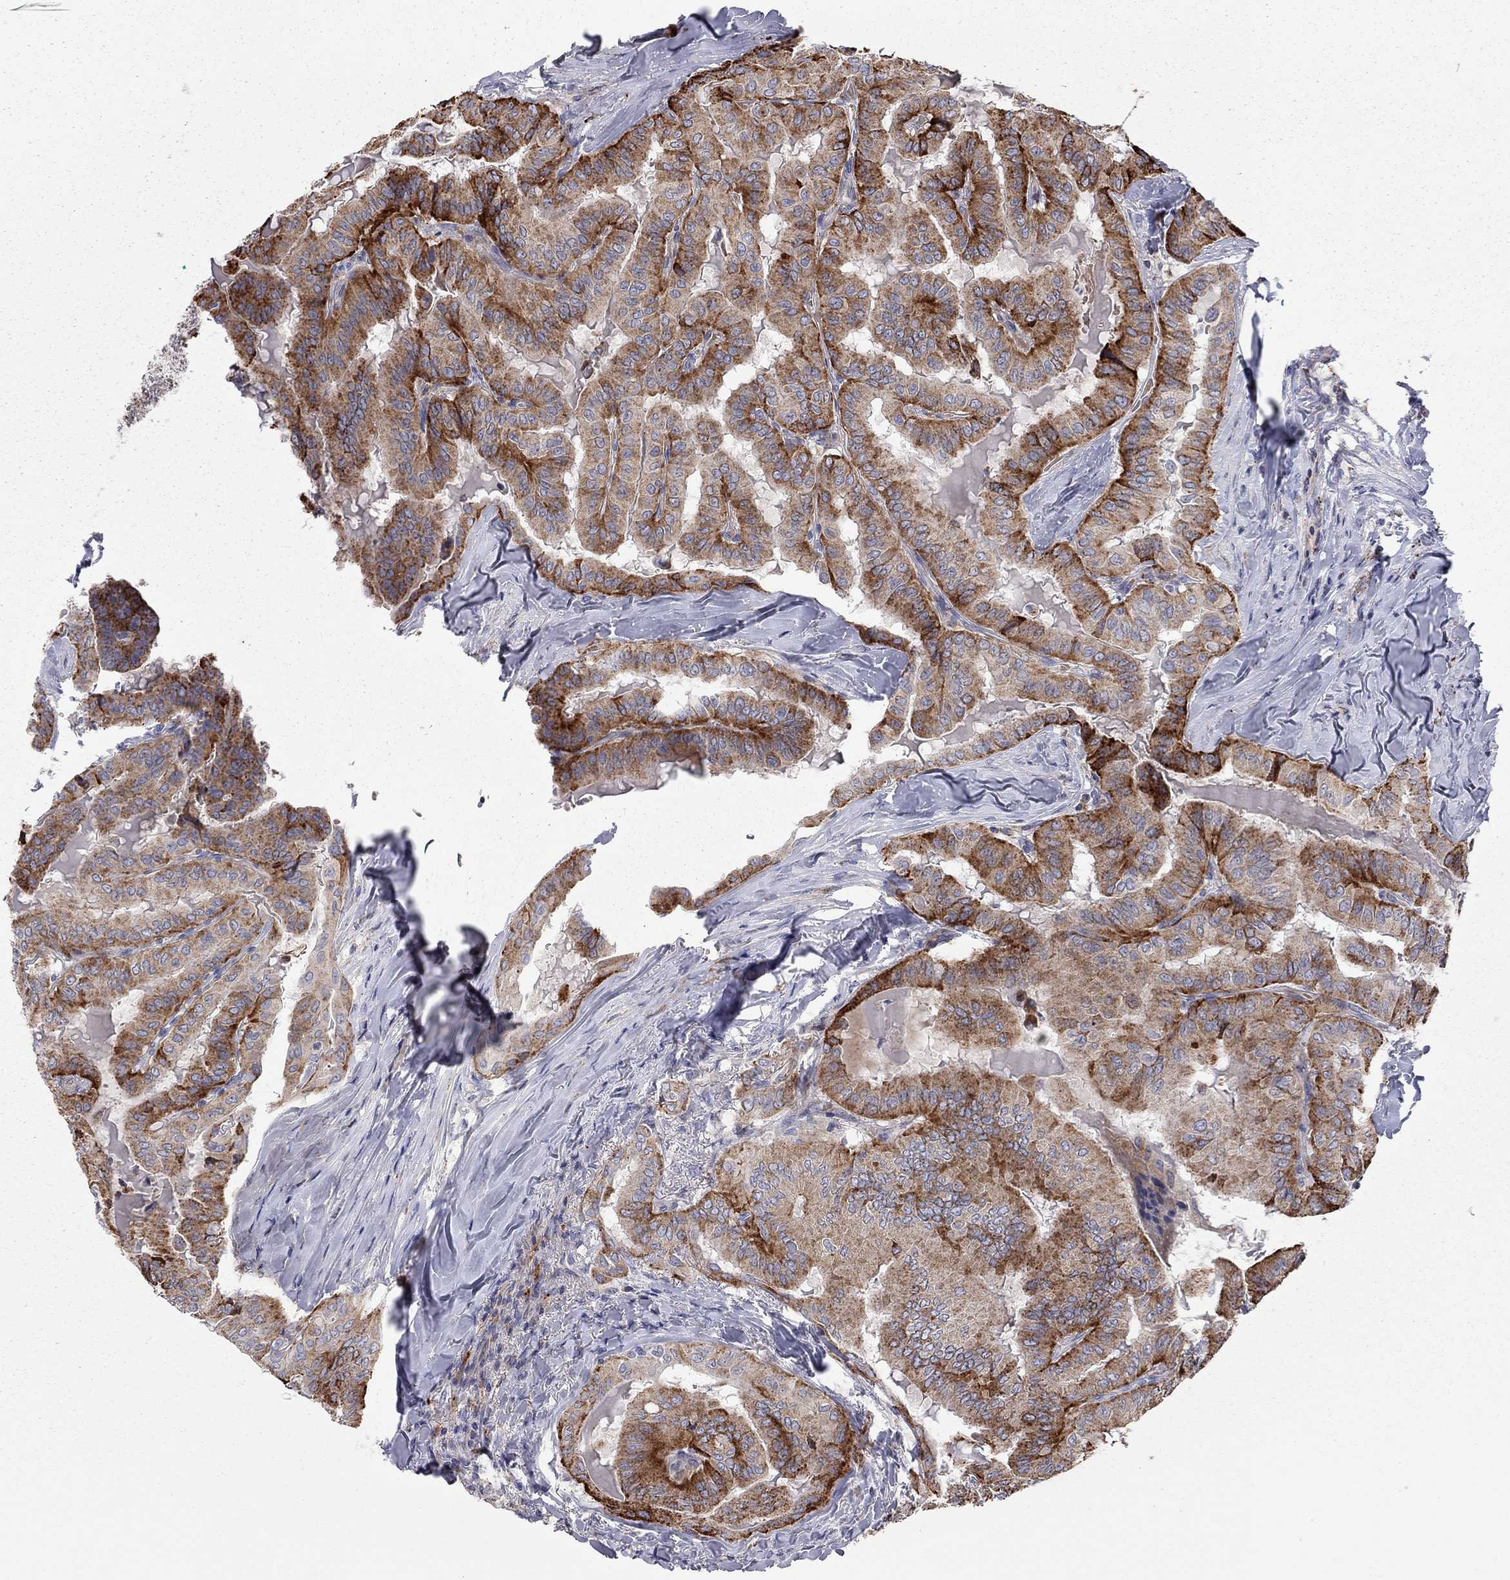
{"staining": {"intensity": "moderate", "quantity": ">75%", "location": "cytoplasmic/membranous"}, "tissue": "thyroid cancer", "cell_type": "Tumor cells", "image_type": "cancer", "snomed": [{"axis": "morphology", "description": "Papillary adenocarcinoma, NOS"}, {"axis": "topography", "description": "Thyroid gland"}], "caption": "Papillary adenocarcinoma (thyroid) stained for a protein displays moderate cytoplasmic/membranous positivity in tumor cells.", "gene": "KANSL1L", "patient": {"sex": "female", "age": 68}}